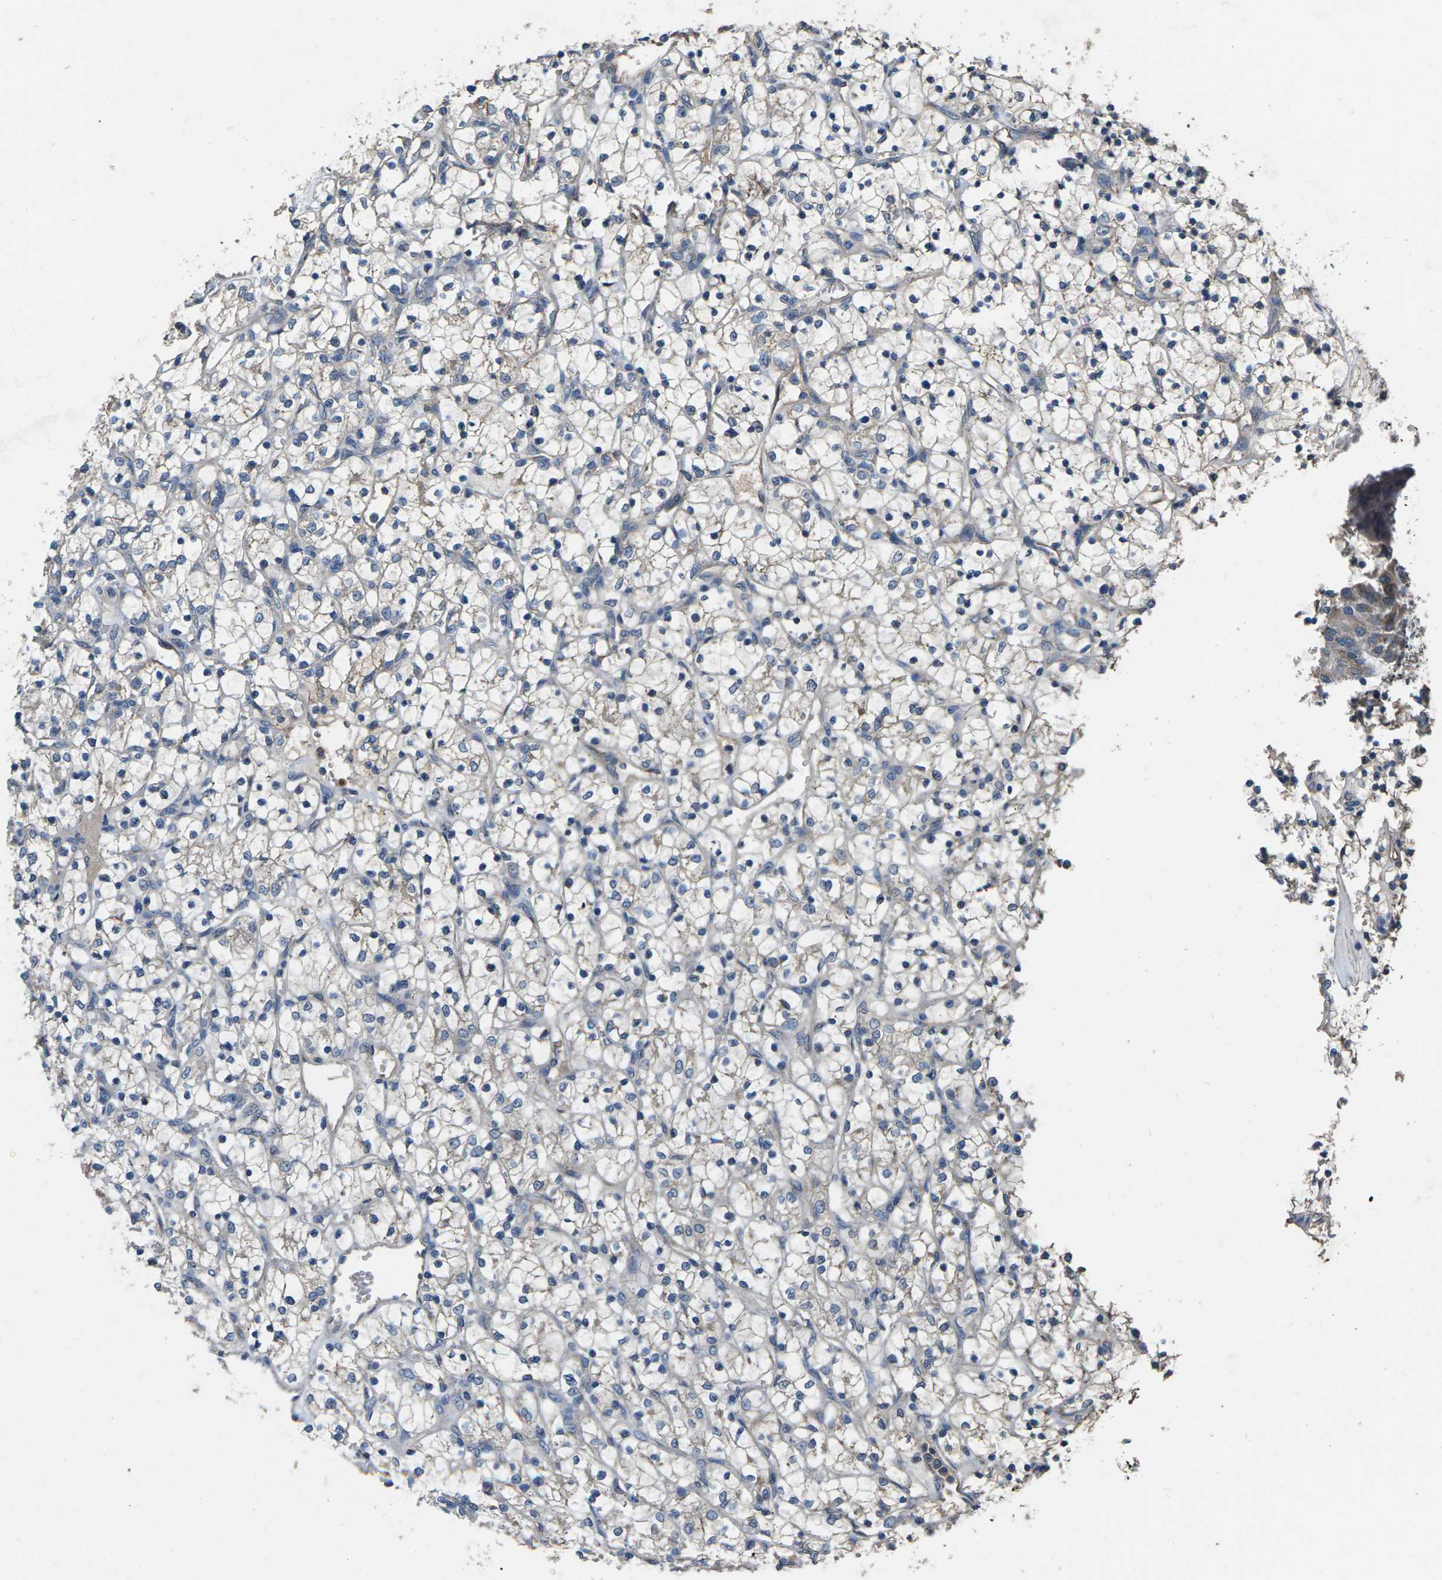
{"staining": {"intensity": "weak", "quantity": "<25%", "location": "cytoplasmic/membranous"}, "tissue": "renal cancer", "cell_type": "Tumor cells", "image_type": "cancer", "snomed": [{"axis": "morphology", "description": "Adenocarcinoma, NOS"}, {"axis": "topography", "description": "Kidney"}], "caption": "Photomicrograph shows no significant protein positivity in tumor cells of renal cancer. Nuclei are stained in blue.", "gene": "B4GAT1", "patient": {"sex": "female", "age": 69}}